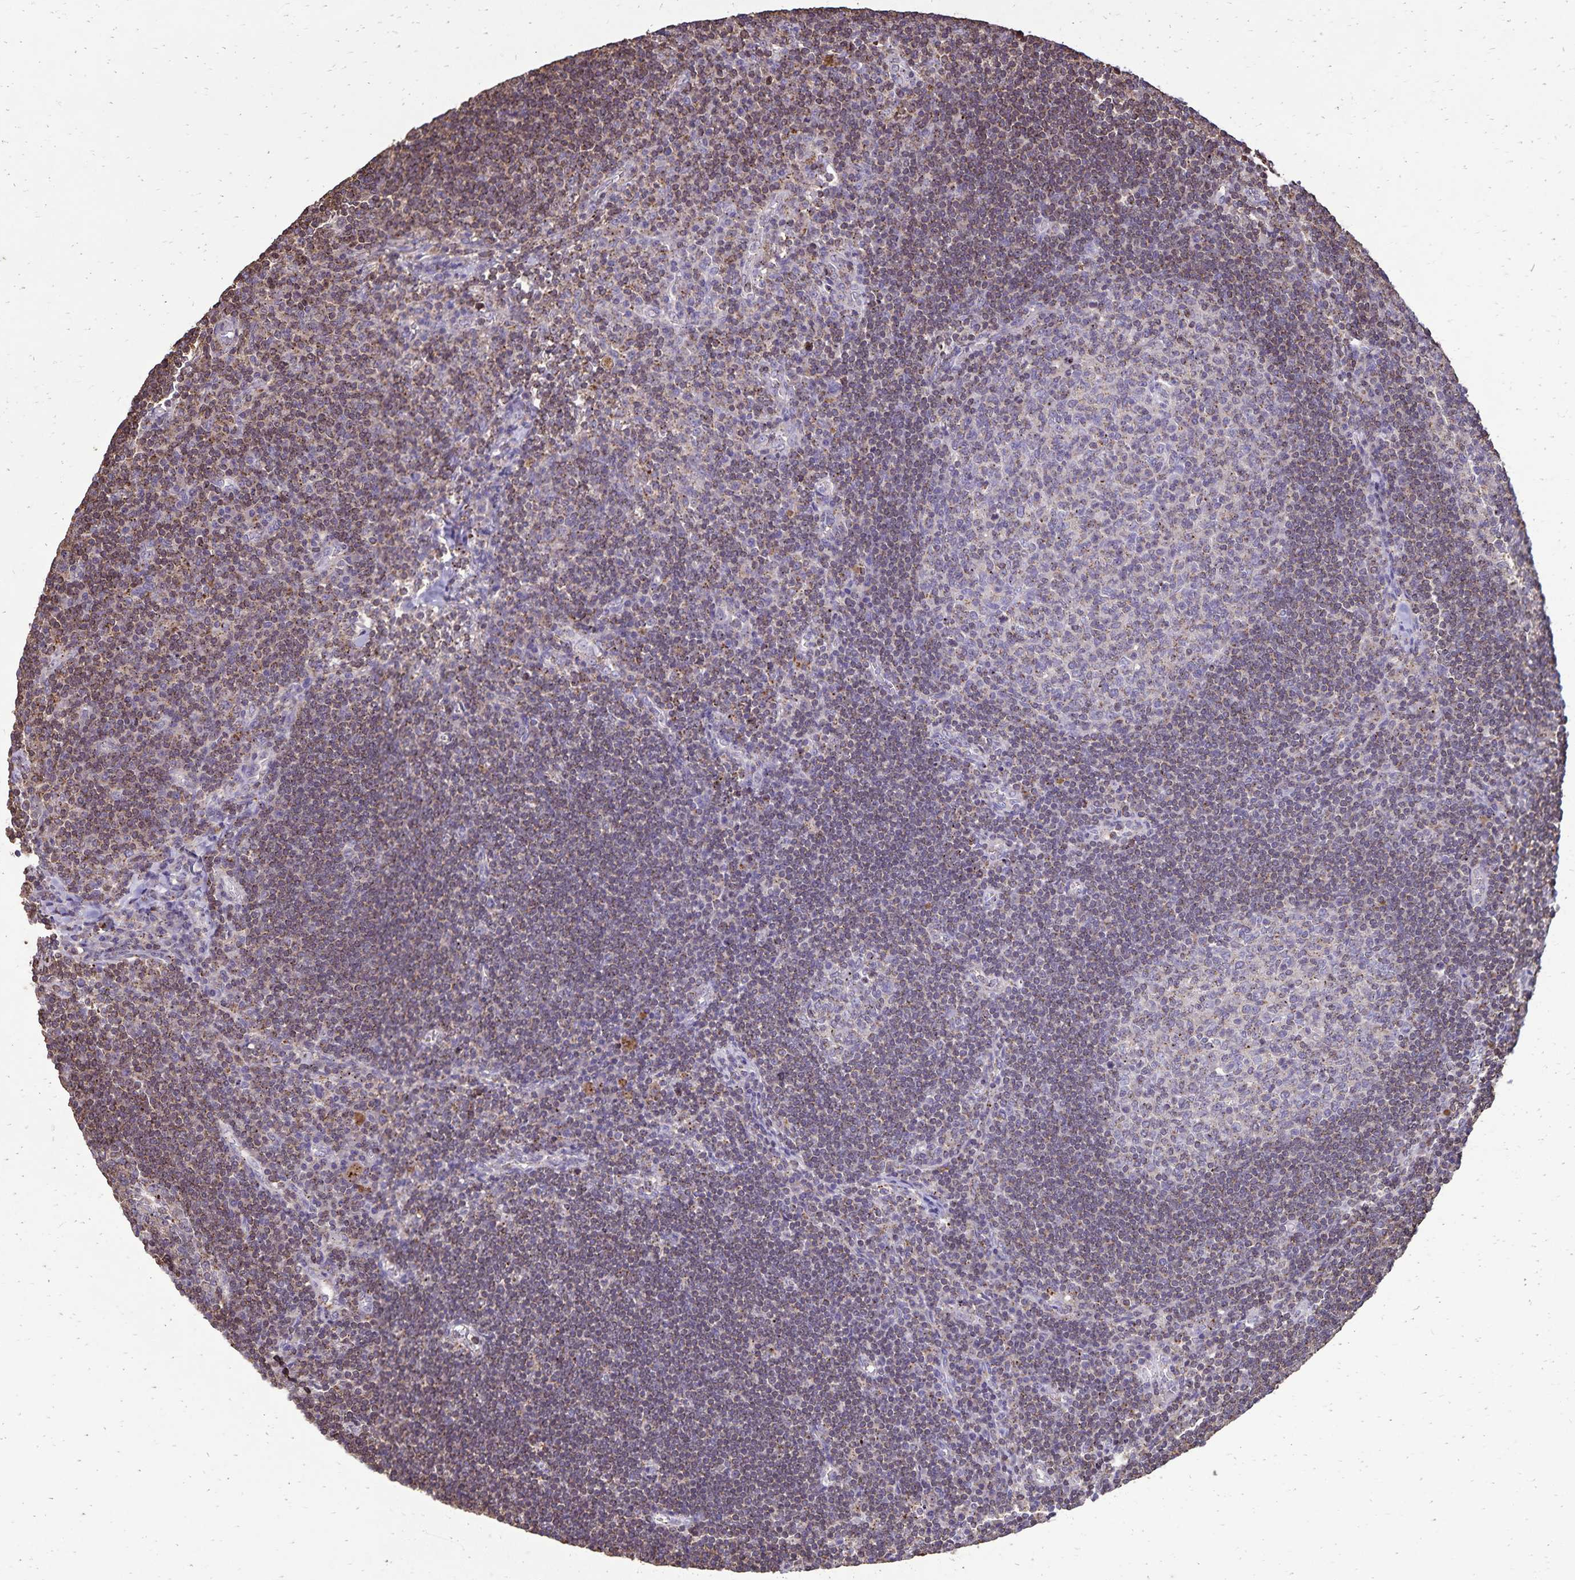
{"staining": {"intensity": "negative", "quantity": "none", "location": "none"}, "tissue": "lymph node", "cell_type": "Germinal center cells", "image_type": "normal", "snomed": [{"axis": "morphology", "description": "Normal tissue, NOS"}, {"axis": "topography", "description": "Lymph node"}], "caption": "High power microscopy photomicrograph of an immunohistochemistry (IHC) image of normal lymph node, revealing no significant staining in germinal center cells. (DAB immunohistochemistry (IHC) with hematoxylin counter stain).", "gene": "CHMP1B", "patient": {"sex": "male", "age": 67}}